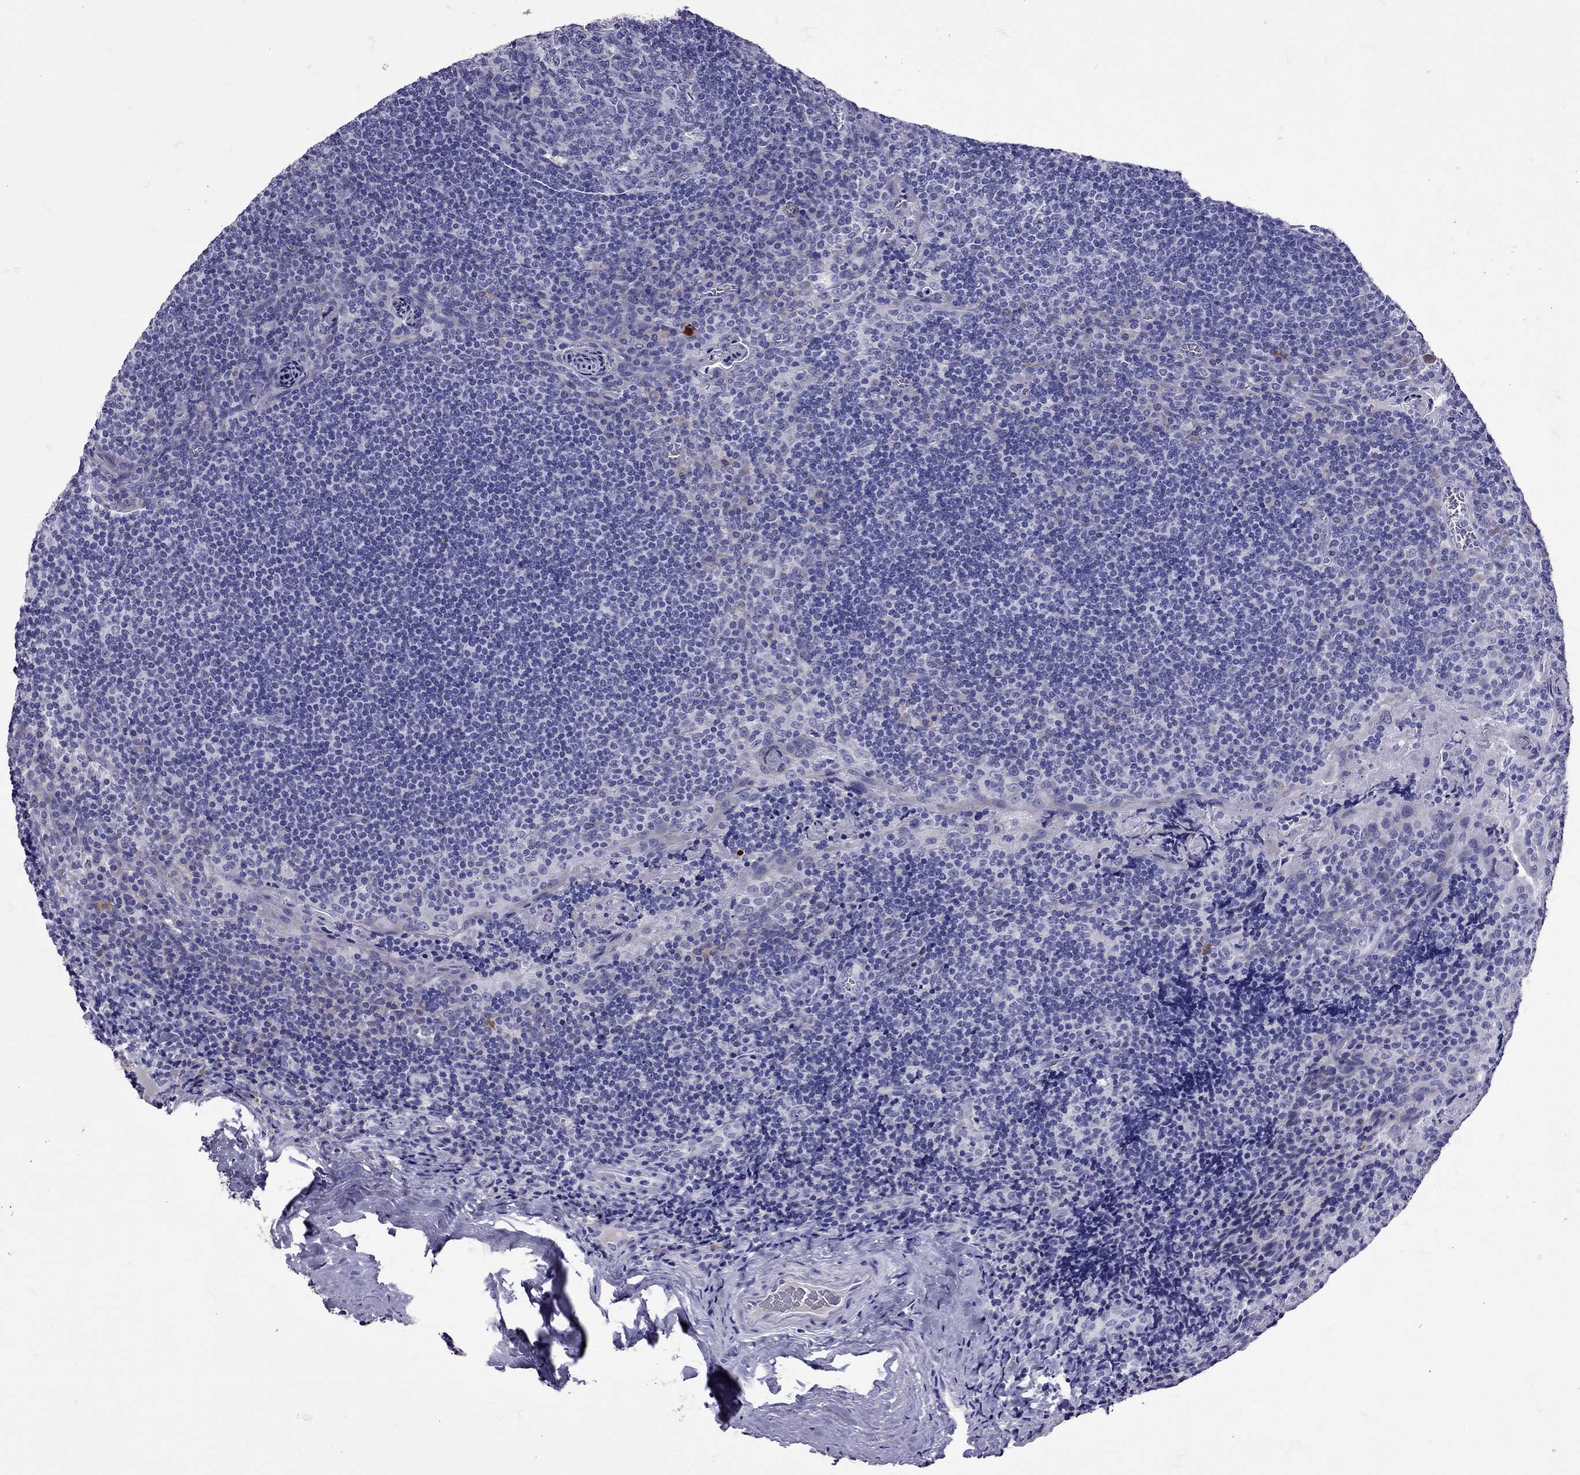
{"staining": {"intensity": "negative", "quantity": "none", "location": "none"}, "tissue": "tonsil", "cell_type": "Germinal center cells", "image_type": "normal", "snomed": [{"axis": "morphology", "description": "Normal tissue, NOS"}, {"axis": "morphology", "description": "Inflammation, NOS"}, {"axis": "topography", "description": "Tonsil"}], "caption": "Immunohistochemistry of unremarkable human tonsil demonstrates no expression in germinal center cells.", "gene": "TBR1", "patient": {"sex": "female", "age": 31}}